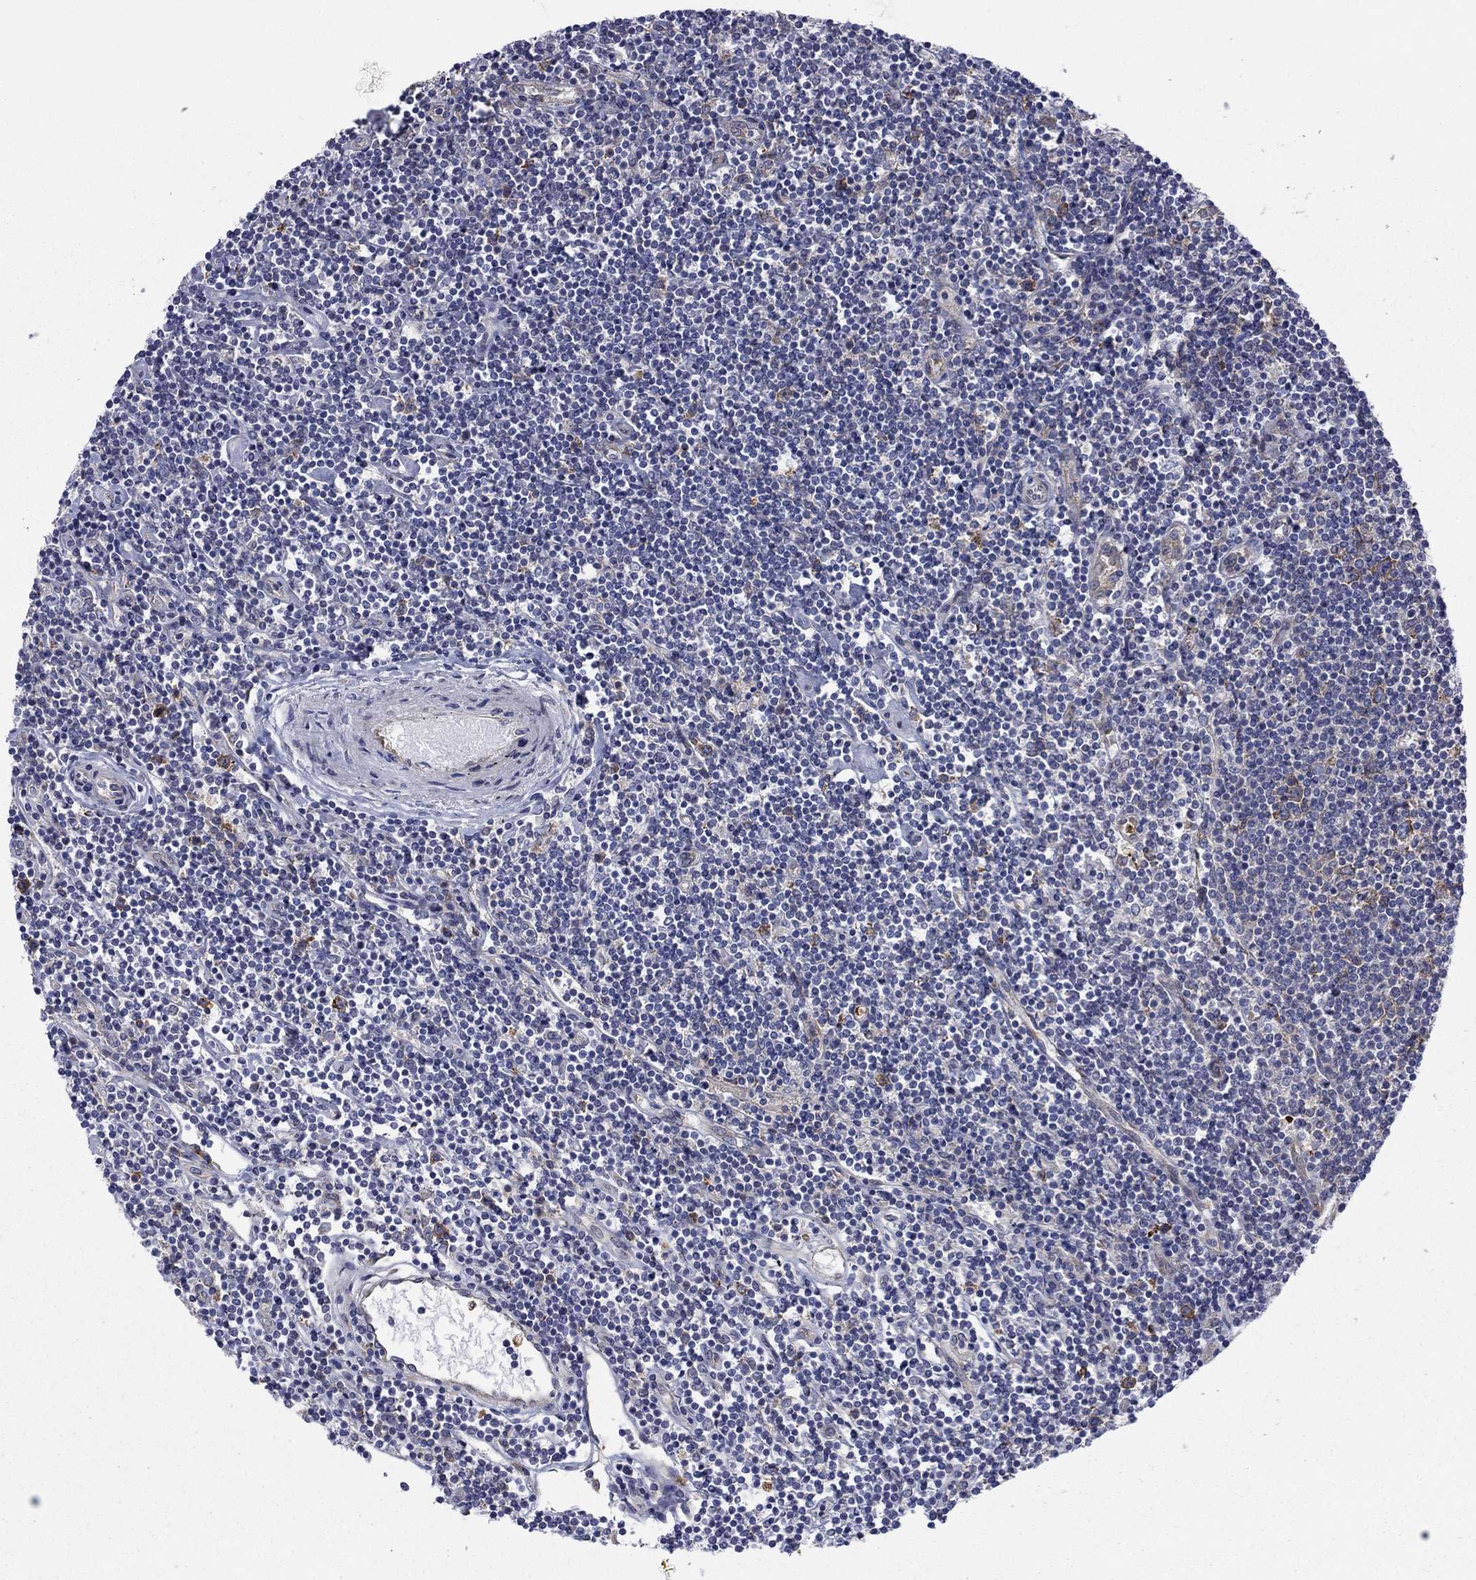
{"staining": {"intensity": "negative", "quantity": "none", "location": "none"}, "tissue": "lymphoma", "cell_type": "Tumor cells", "image_type": "cancer", "snomed": [{"axis": "morphology", "description": "Hodgkin's disease, NOS"}, {"axis": "topography", "description": "Lymph node"}], "caption": "Histopathology image shows no significant protein expression in tumor cells of lymphoma.", "gene": "GPR155", "patient": {"sex": "male", "age": 40}}